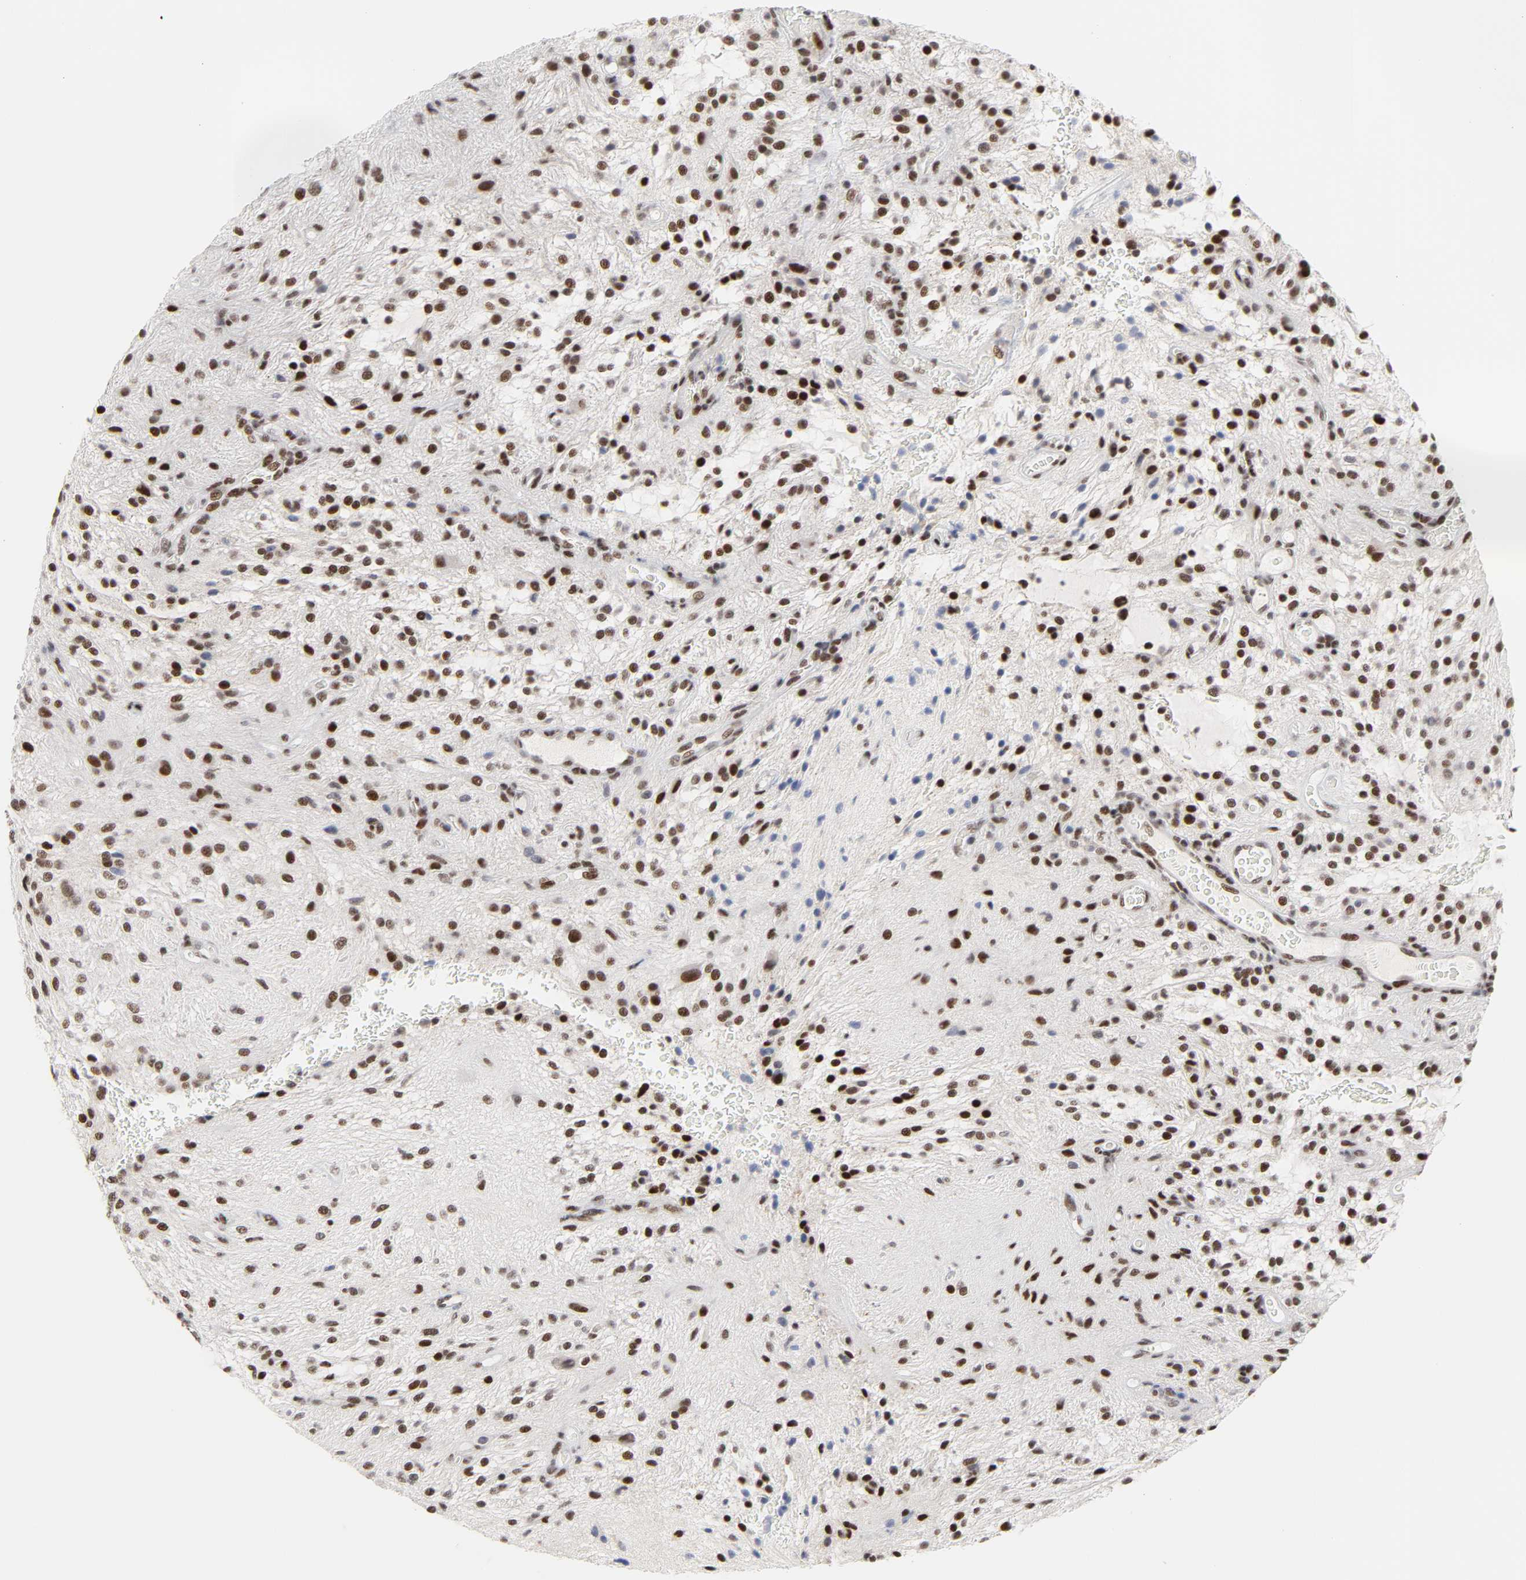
{"staining": {"intensity": "strong", "quantity": ">75%", "location": "nuclear"}, "tissue": "glioma", "cell_type": "Tumor cells", "image_type": "cancer", "snomed": [{"axis": "morphology", "description": "Glioma, malignant, NOS"}, {"axis": "topography", "description": "Cerebellum"}], "caption": "Human glioma stained for a protein (brown) demonstrates strong nuclear positive positivity in approximately >75% of tumor cells.", "gene": "CREBBP", "patient": {"sex": "female", "age": 10}}